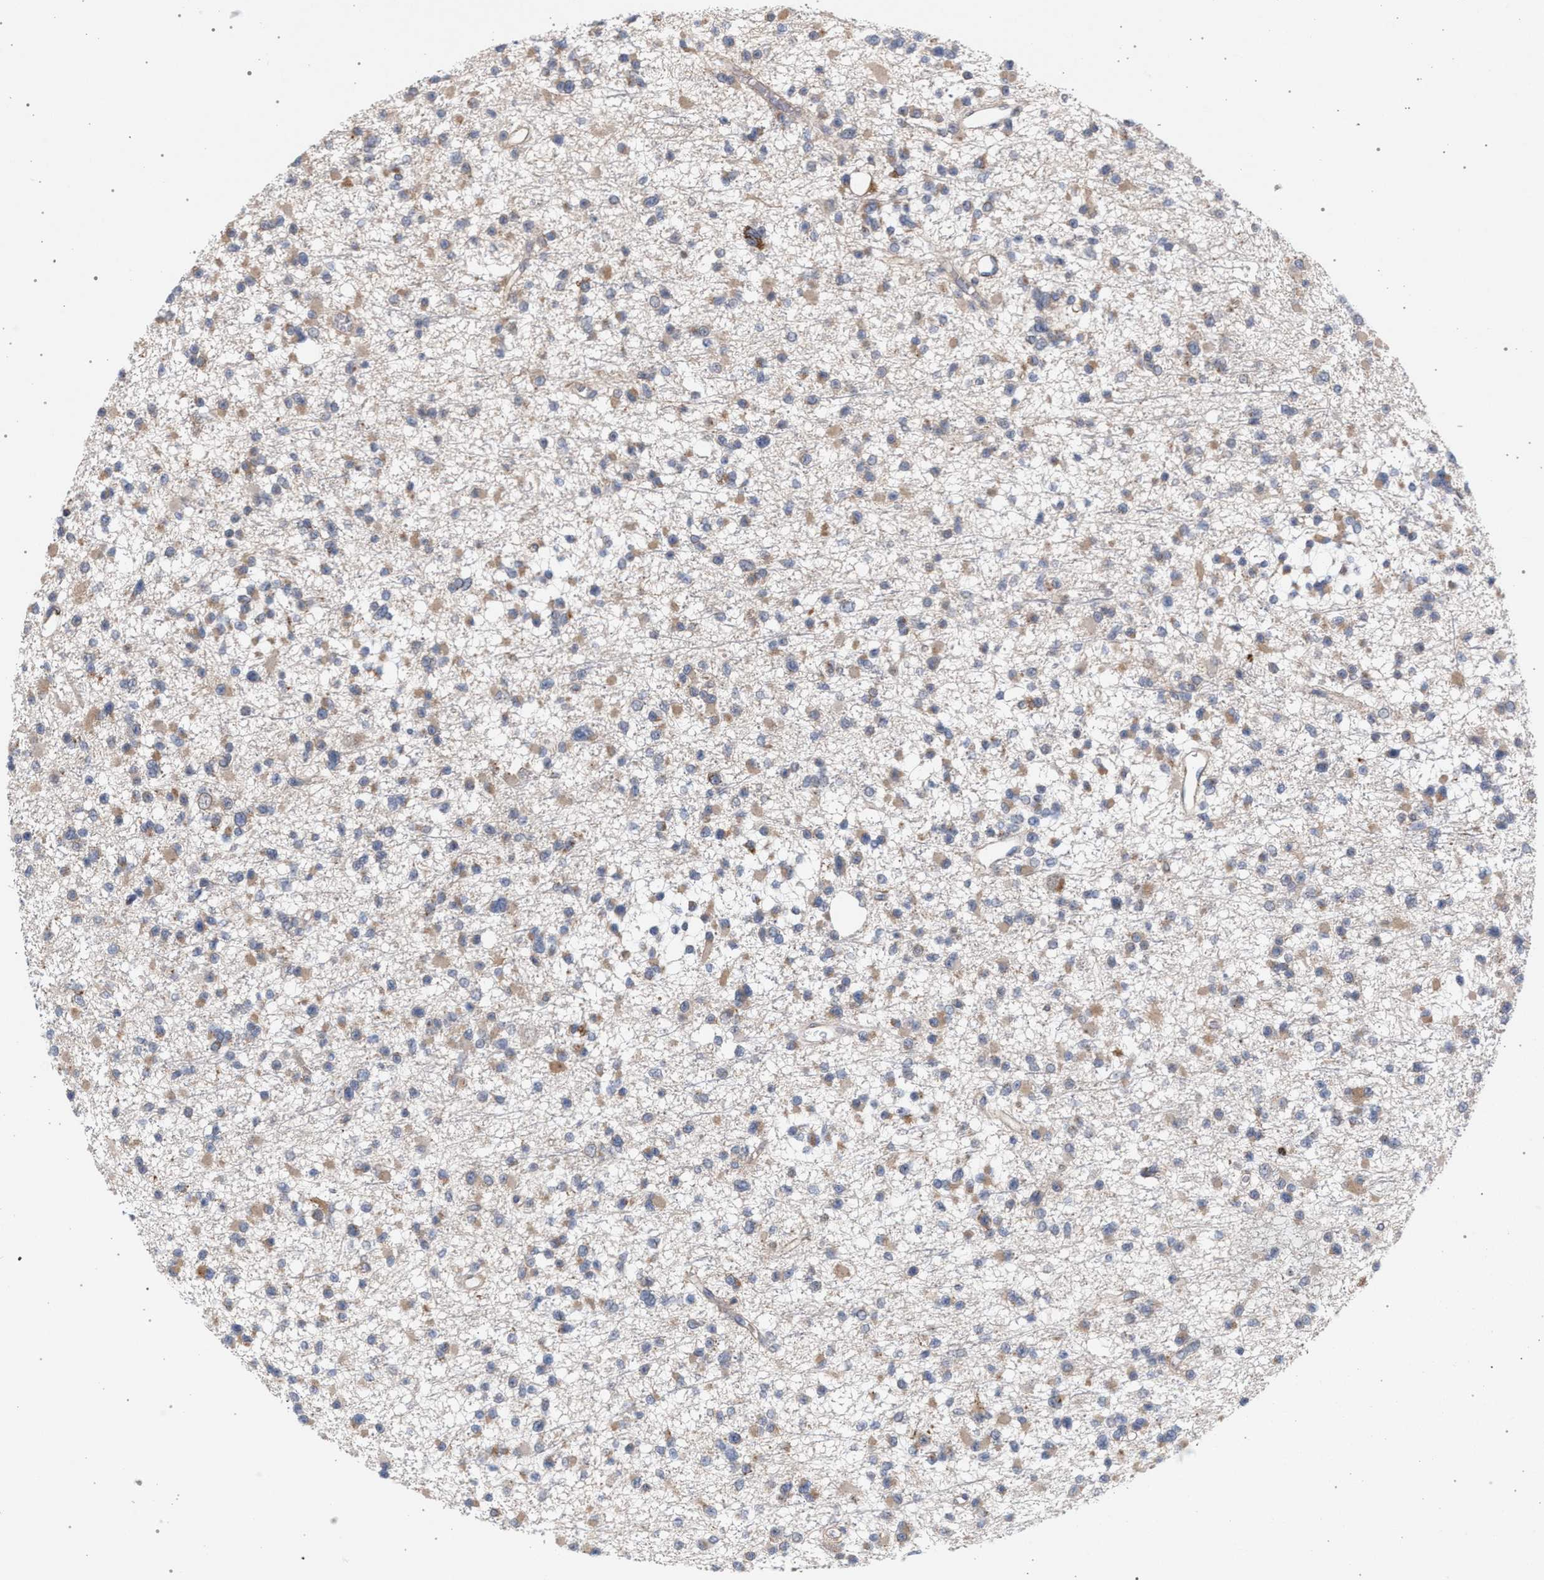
{"staining": {"intensity": "weak", "quantity": "25%-75%", "location": "cytoplasmic/membranous"}, "tissue": "glioma", "cell_type": "Tumor cells", "image_type": "cancer", "snomed": [{"axis": "morphology", "description": "Glioma, malignant, Low grade"}, {"axis": "topography", "description": "Brain"}], "caption": "Malignant low-grade glioma stained with a brown dye shows weak cytoplasmic/membranous positive expression in approximately 25%-75% of tumor cells.", "gene": "ARPC5L", "patient": {"sex": "female", "age": 22}}